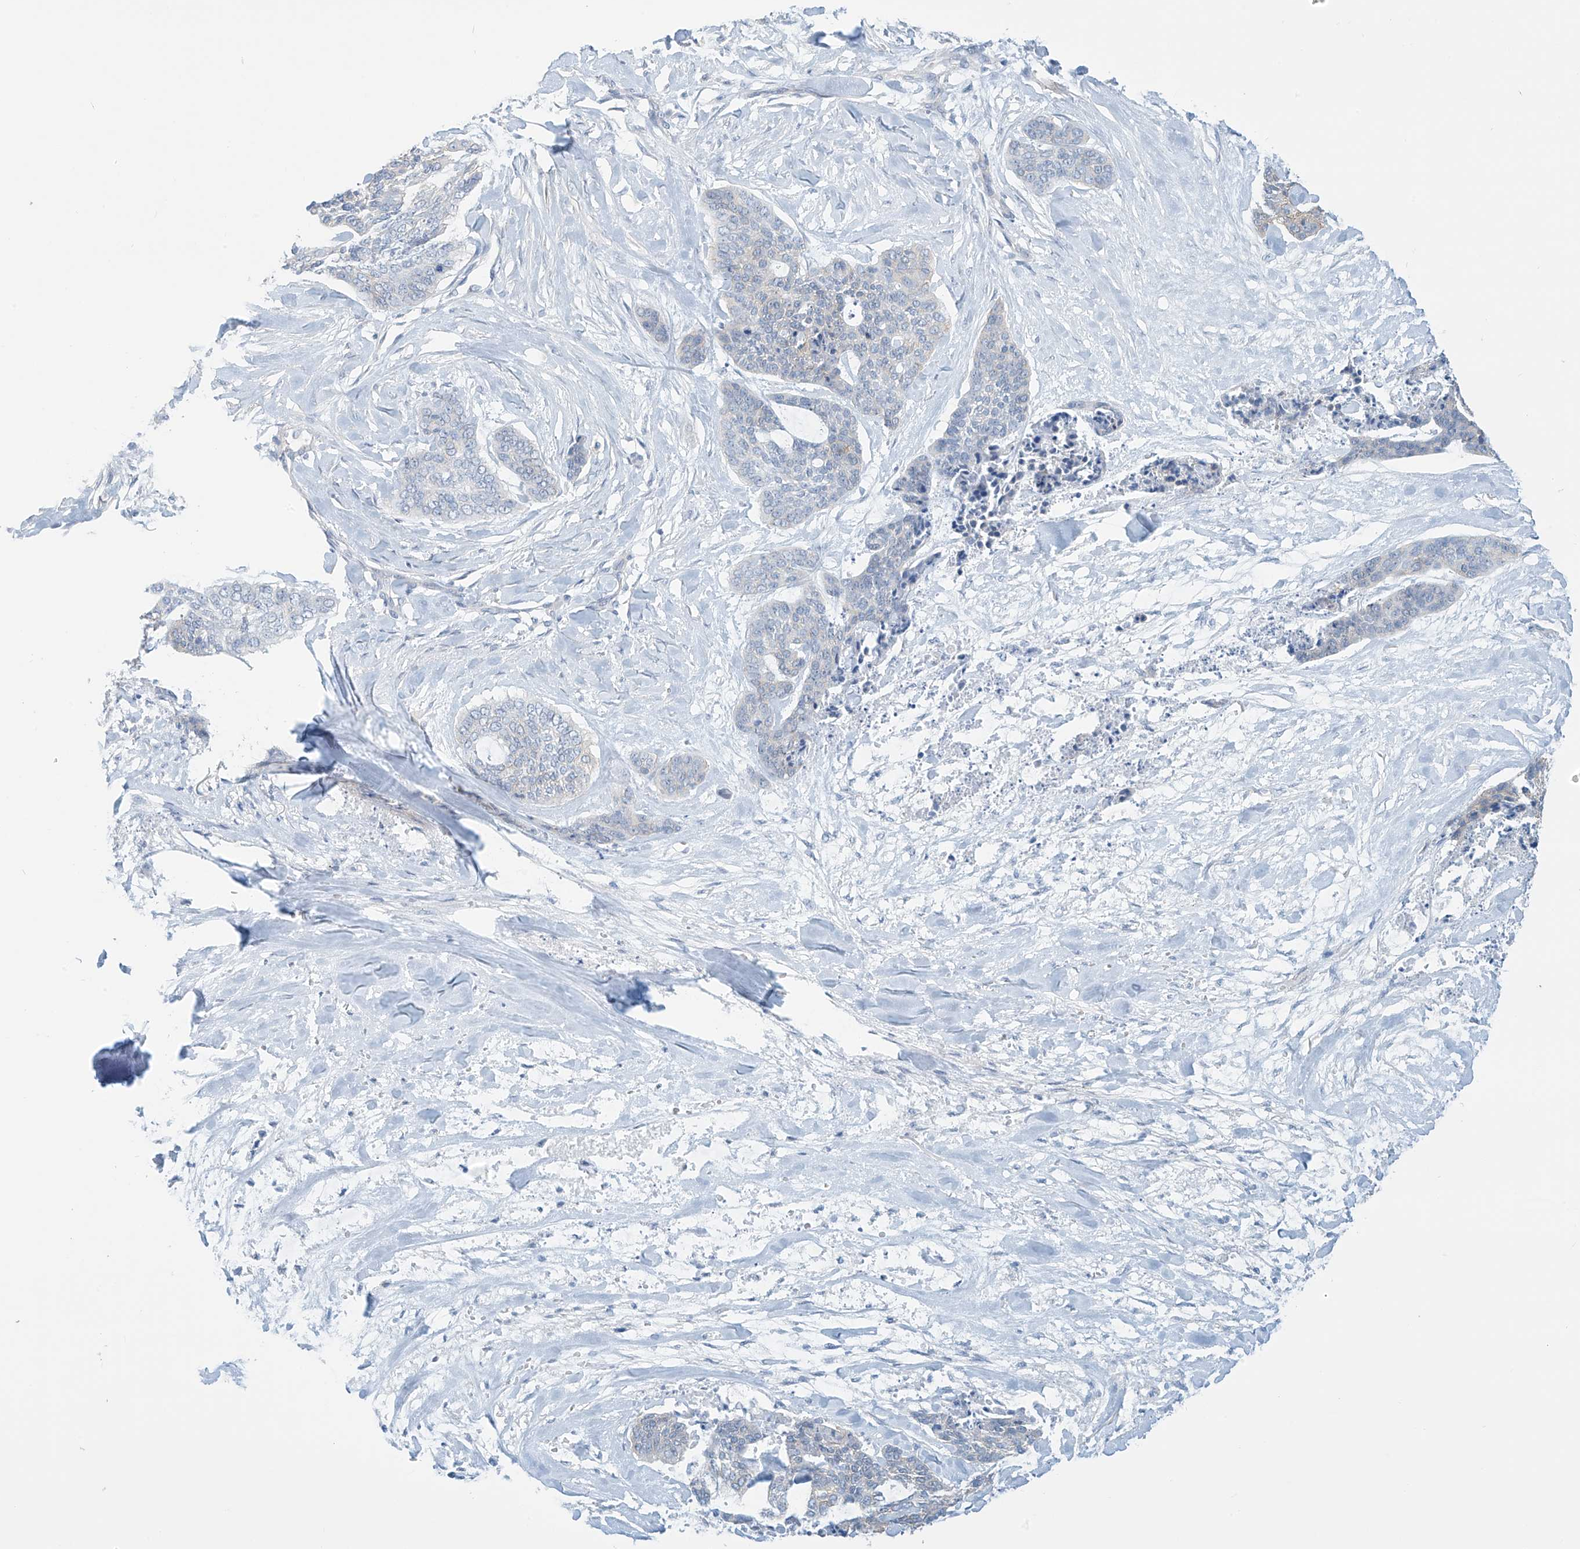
{"staining": {"intensity": "negative", "quantity": "none", "location": "none"}, "tissue": "skin cancer", "cell_type": "Tumor cells", "image_type": "cancer", "snomed": [{"axis": "morphology", "description": "Basal cell carcinoma"}, {"axis": "topography", "description": "Skin"}], "caption": "There is no significant staining in tumor cells of skin cancer. The staining is performed using DAB (3,3'-diaminobenzidine) brown chromogen with nuclei counter-stained in using hematoxylin.", "gene": "ZNF846", "patient": {"sex": "female", "age": 64}}